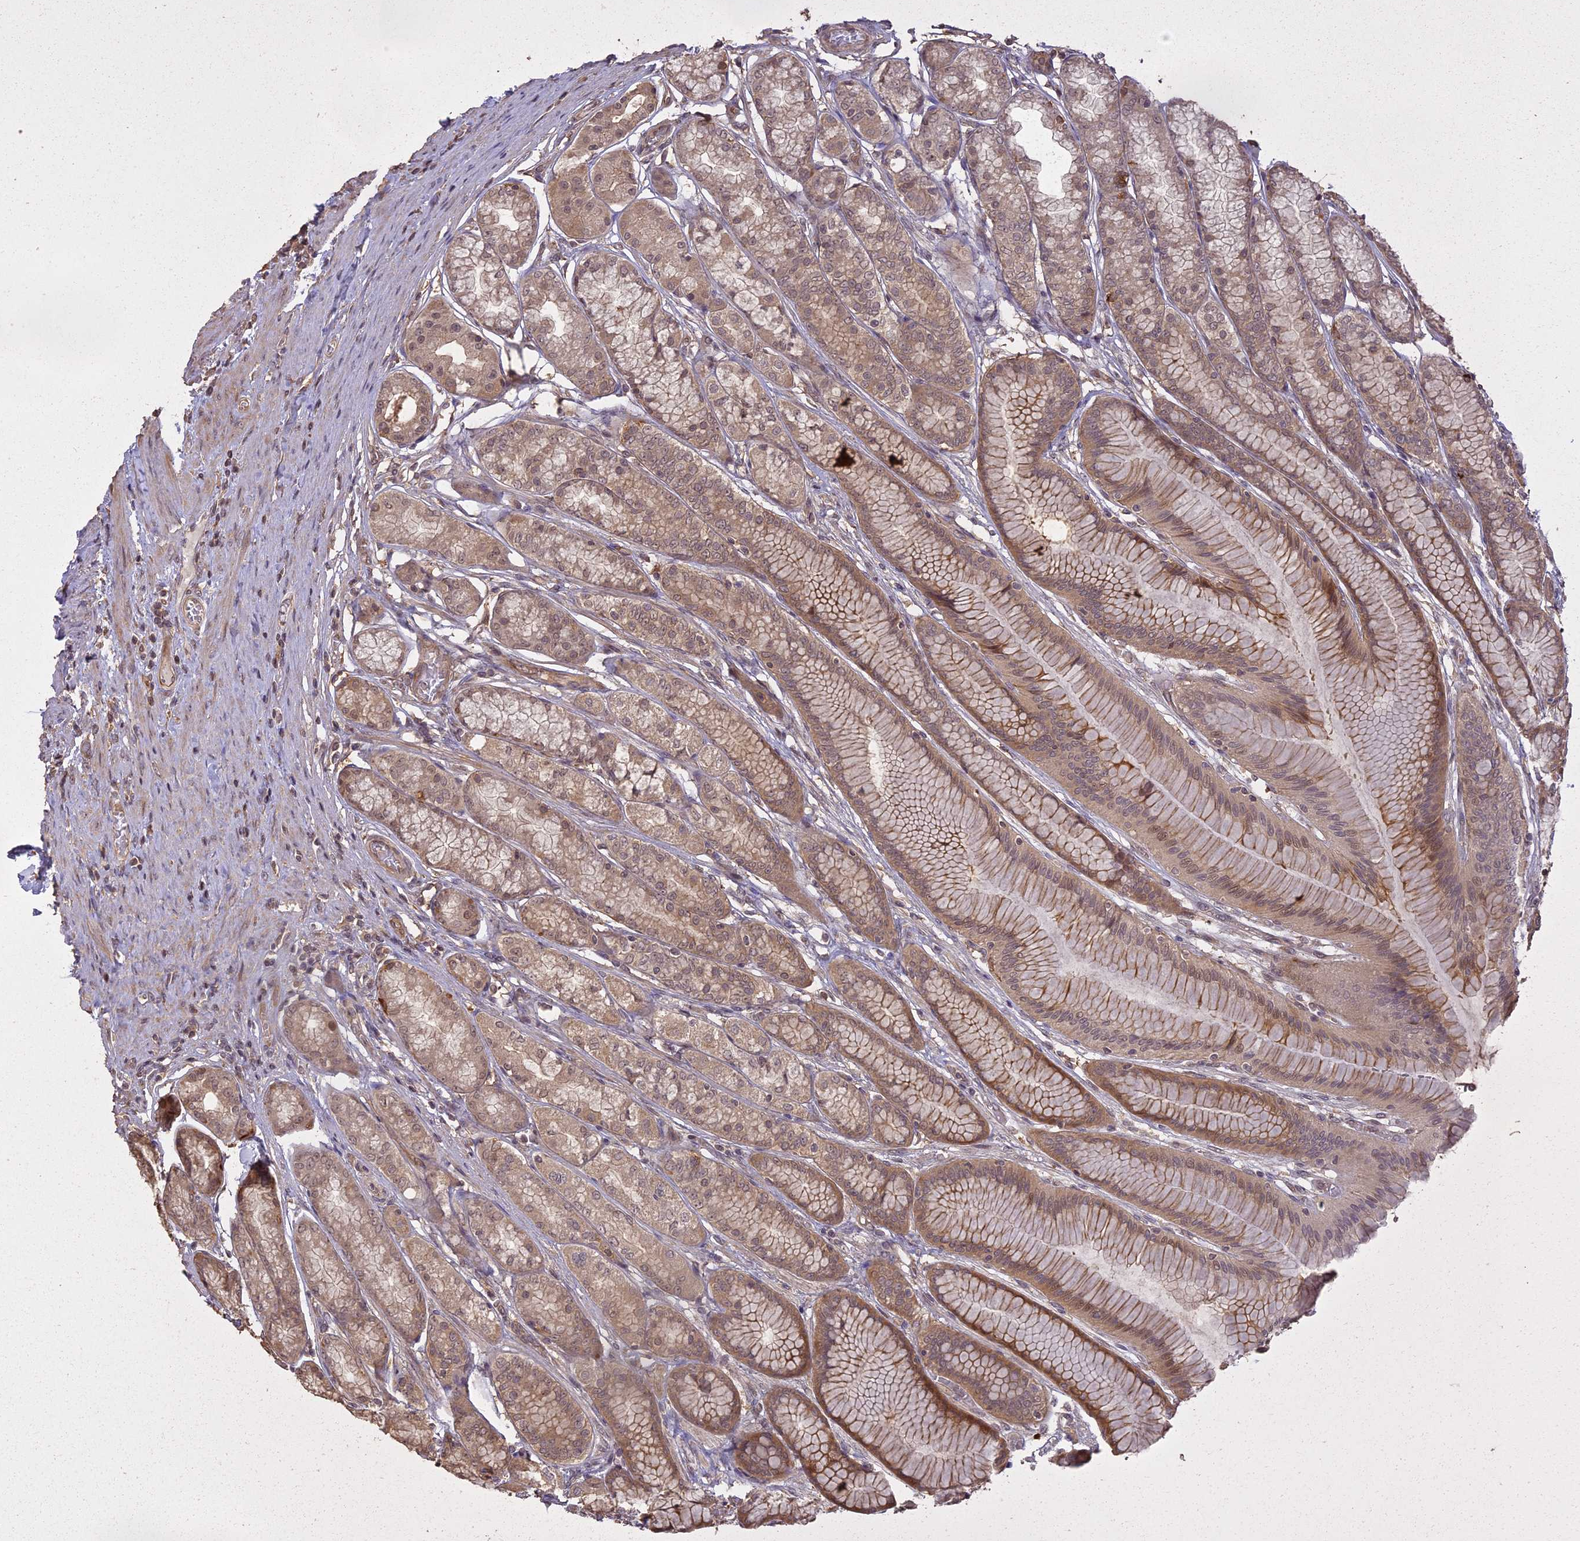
{"staining": {"intensity": "moderate", "quantity": ">75%", "location": "cytoplasmic/membranous"}, "tissue": "stomach", "cell_type": "Glandular cells", "image_type": "normal", "snomed": [{"axis": "morphology", "description": "Normal tissue, NOS"}, {"axis": "morphology", "description": "Adenocarcinoma, NOS"}, {"axis": "morphology", "description": "Adenocarcinoma, High grade"}, {"axis": "topography", "description": "Stomach, upper"}, {"axis": "topography", "description": "Stomach"}], "caption": "A brown stain labels moderate cytoplasmic/membranous expression of a protein in glandular cells of benign stomach.", "gene": "LIN37", "patient": {"sex": "female", "age": 65}}